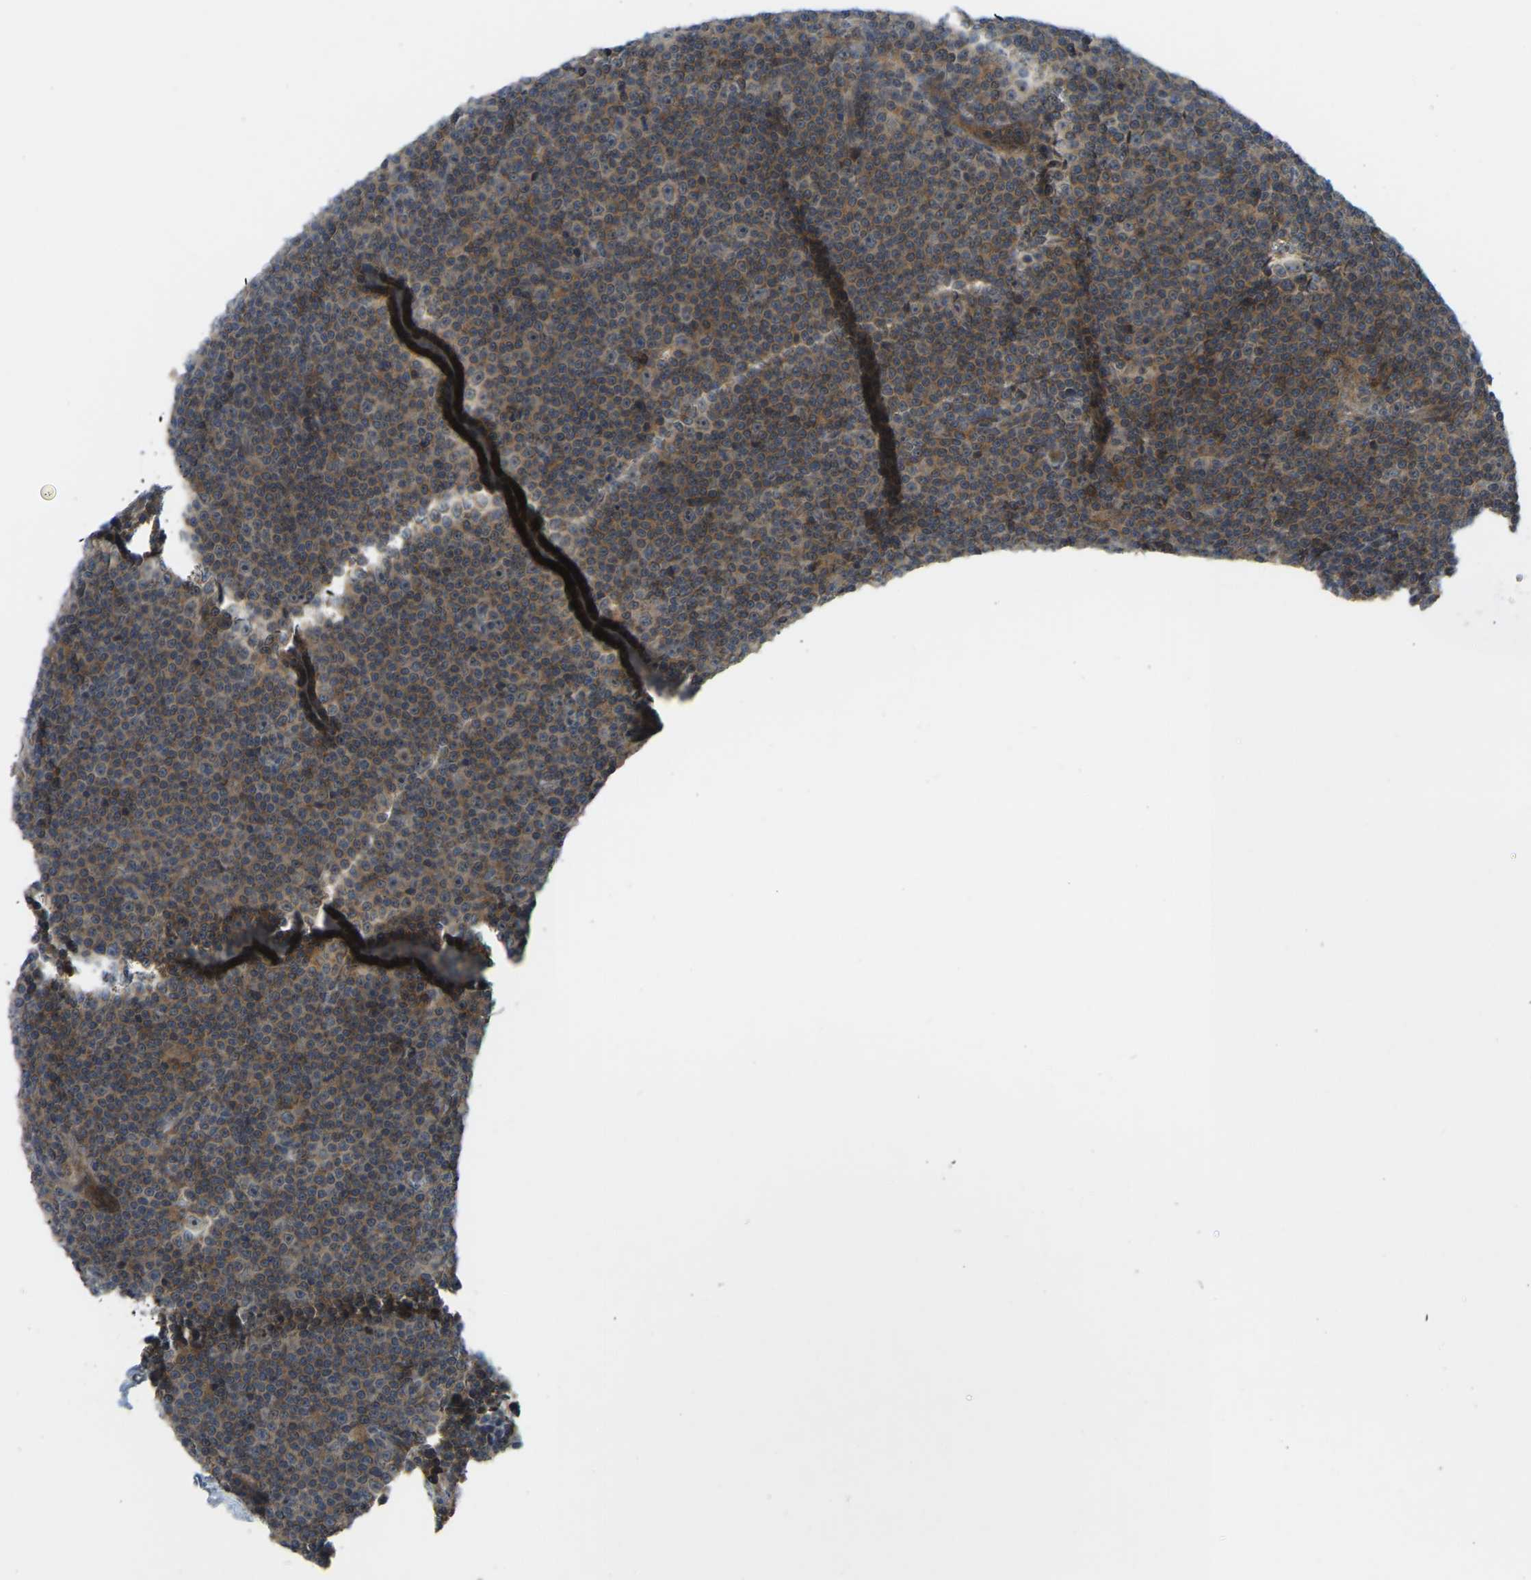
{"staining": {"intensity": "weak", "quantity": ">75%", "location": "cytoplasmic/membranous"}, "tissue": "lymphoma", "cell_type": "Tumor cells", "image_type": "cancer", "snomed": [{"axis": "morphology", "description": "Malignant lymphoma, non-Hodgkin's type, Low grade"}, {"axis": "topography", "description": "Lymph node"}], "caption": "Immunohistochemistry (IHC) image of lymphoma stained for a protein (brown), which exhibits low levels of weak cytoplasmic/membranous expression in approximately >75% of tumor cells.", "gene": "ZNF71", "patient": {"sex": "female", "age": 67}}